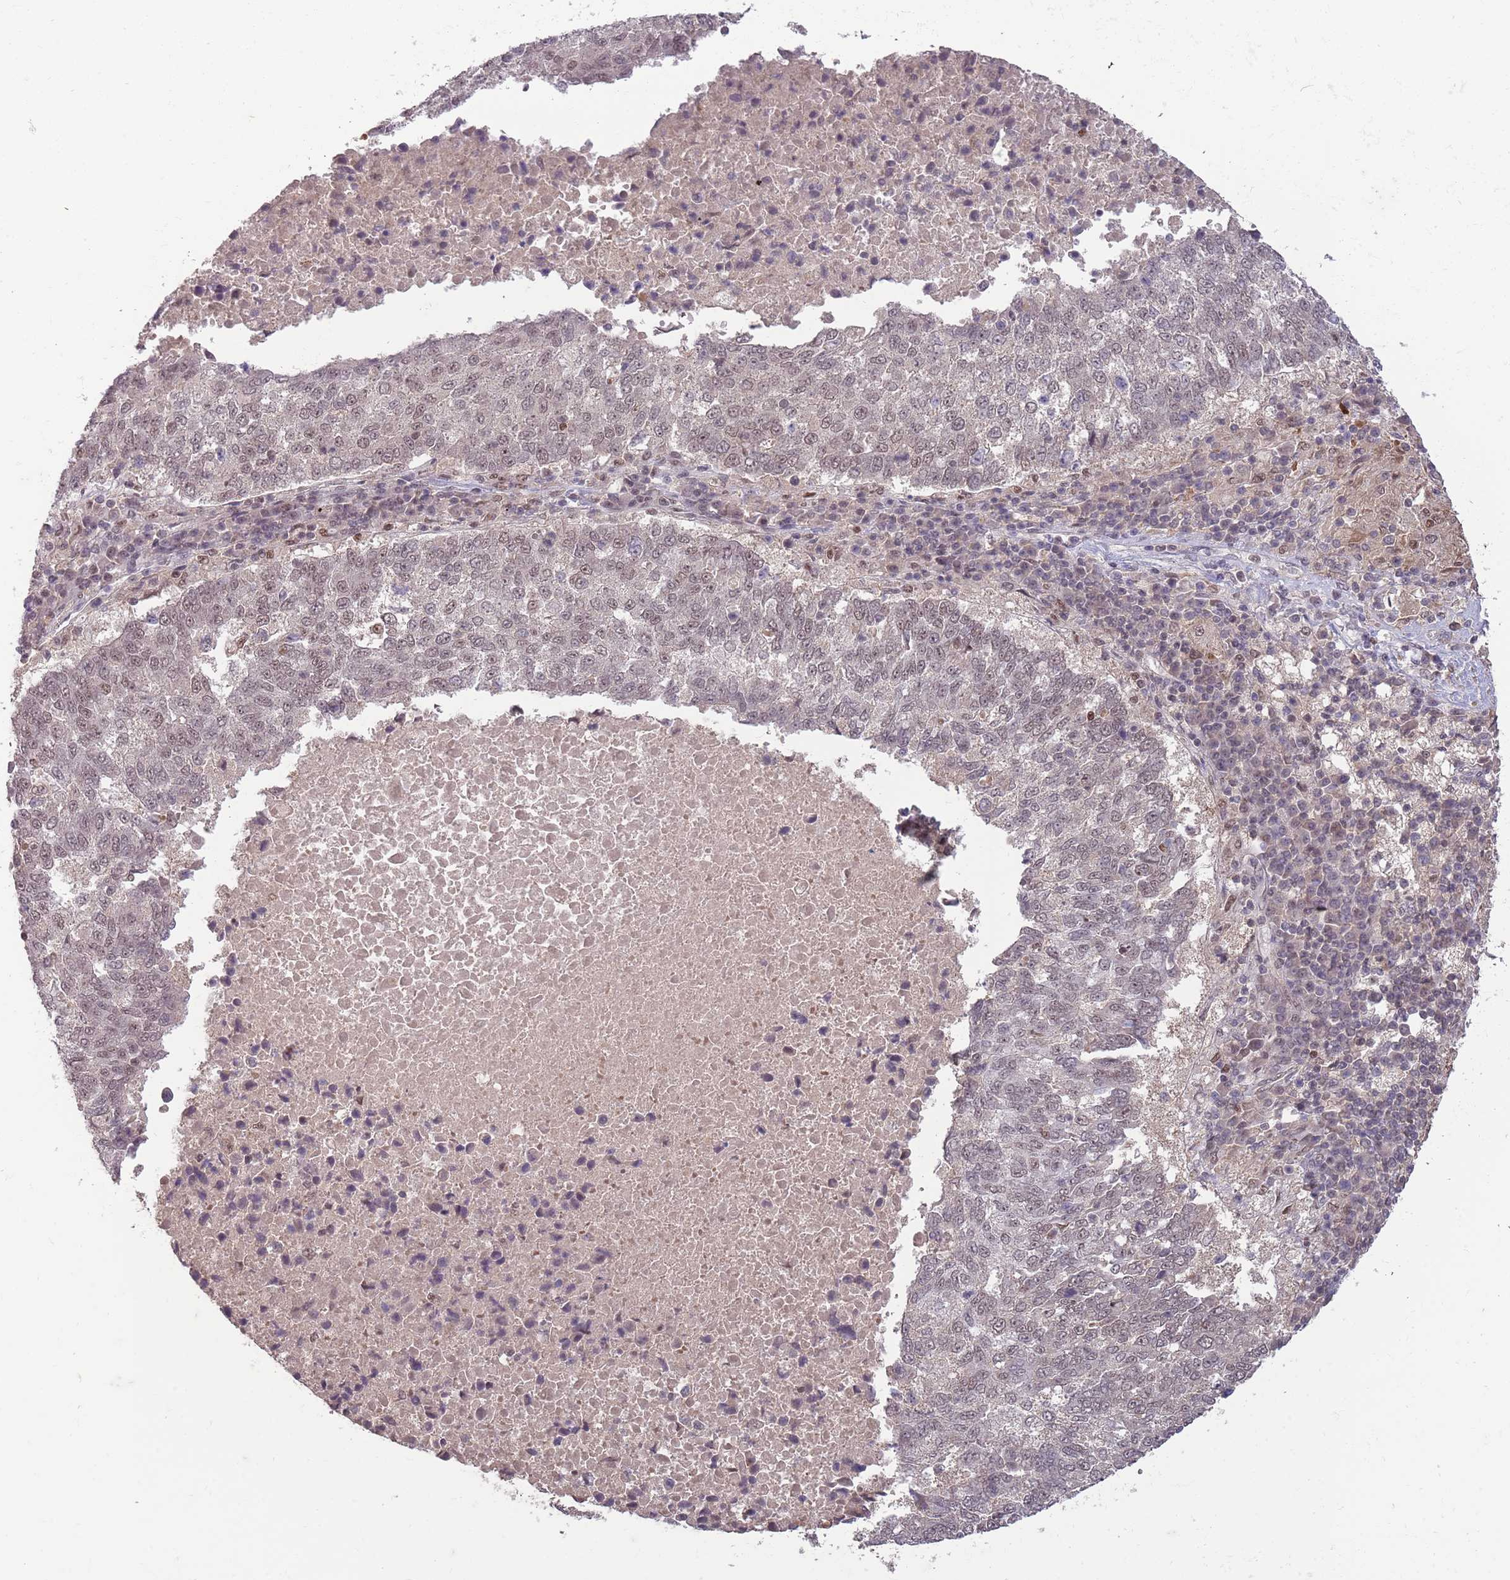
{"staining": {"intensity": "weak", "quantity": "25%-75%", "location": "nuclear"}, "tissue": "lung cancer", "cell_type": "Tumor cells", "image_type": "cancer", "snomed": [{"axis": "morphology", "description": "Squamous cell carcinoma, NOS"}, {"axis": "topography", "description": "Lung"}], "caption": "Immunohistochemistry histopathology image of neoplastic tissue: lung cancer stained using IHC reveals low levels of weak protein expression localized specifically in the nuclear of tumor cells, appearing as a nuclear brown color.", "gene": "ZBTB7A", "patient": {"sex": "male", "age": 73}}